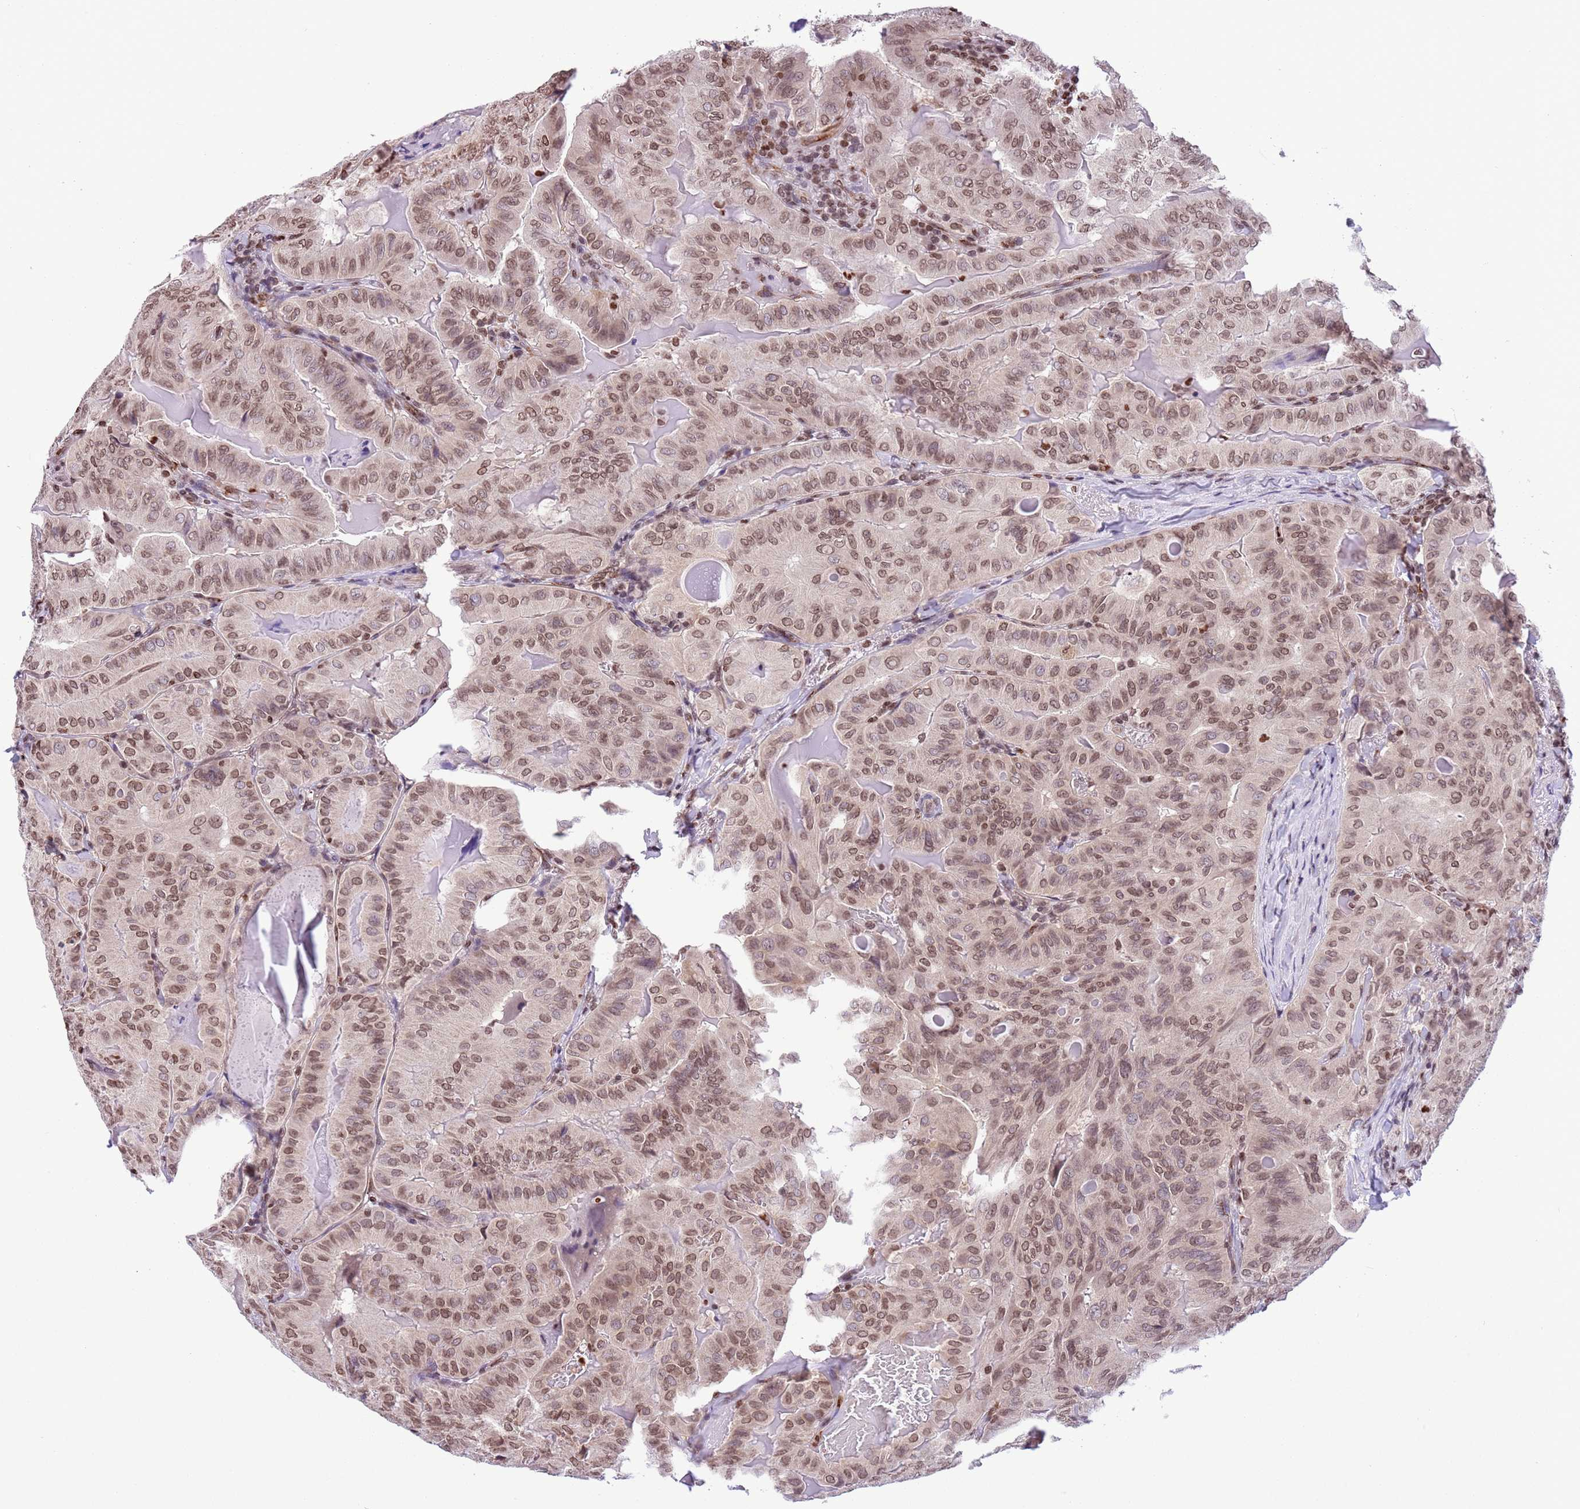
{"staining": {"intensity": "moderate", "quantity": ">75%", "location": "nuclear"}, "tissue": "thyroid cancer", "cell_type": "Tumor cells", "image_type": "cancer", "snomed": [{"axis": "morphology", "description": "Papillary adenocarcinoma, NOS"}, {"axis": "topography", "description": "Thyroid gland"}], "caption": "Protein expression analysis of thyroid cancer (papillary adenocarcinoma) displays moderate nuclear positivity in about >75% of tumor cells. The staining was performed using DAB (3,3'-diaminobenzidine) to visualize the protein expression in brown, while the nuclei were stained in blue with hematoxylin (Magnification: 20x).", "gene": "NRIP1", "patient": {"sex": "female", "age": 68}}